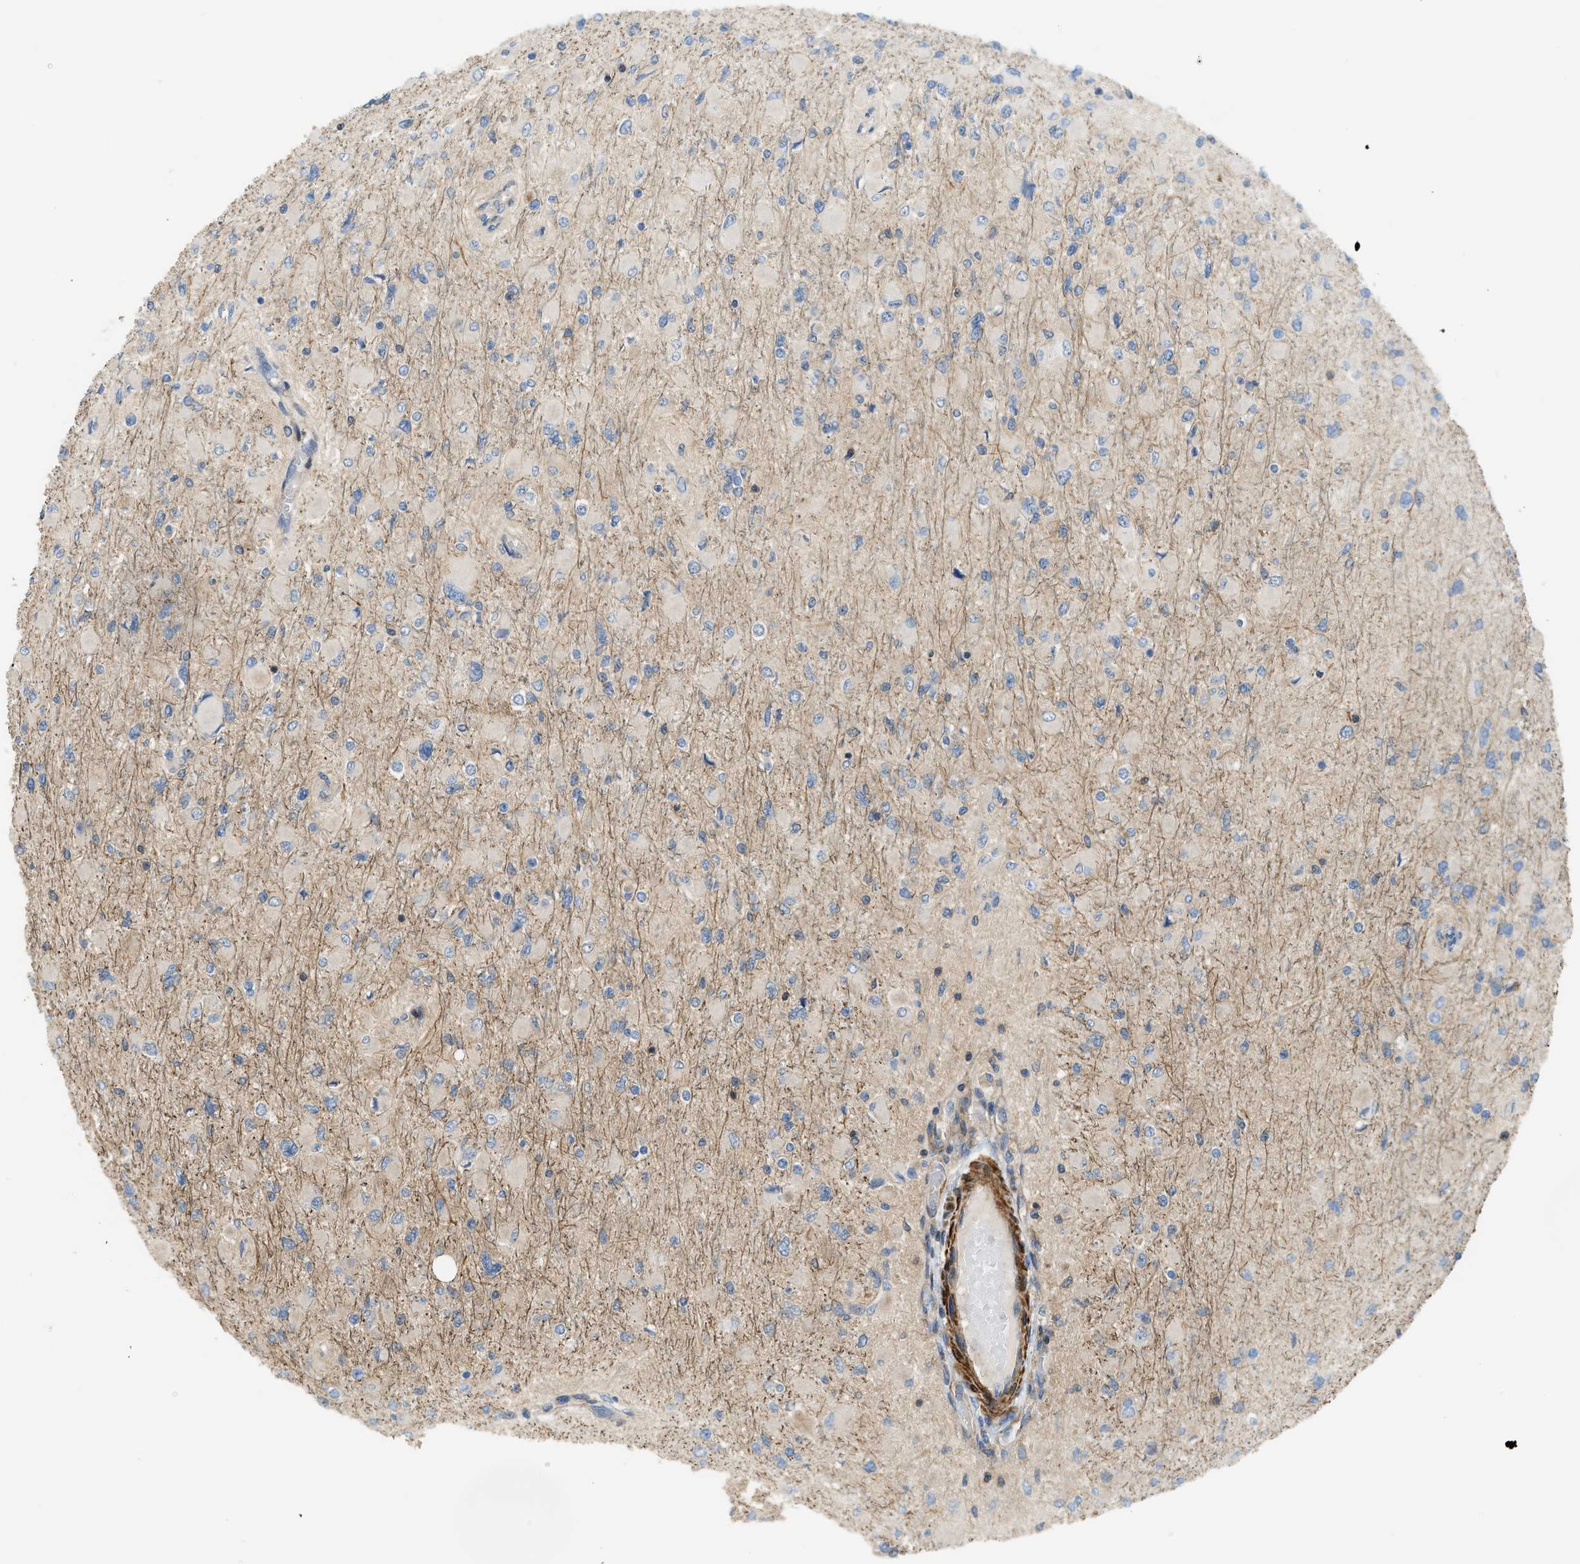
{"staining": {"intensity": "negative", "quantity": "none", "location": "none"}, "tissue": "glioma", "cell_type": "Tumor cells", "image_type": "cancer", "snomed": [{"axis": "morphology", "description": "Glioma, malignant, High grade"}, {"axis": "topography", "description": "Cerebral cortex"}], "caption": "The photomicrograph reveals no staining of tumor cells in high-grade glioma (malignant). (DAB (3,3'-diaminobenzidine) IHC, high magnification).", "gene": "BTN3A2", "patient": {"sex": "female", "age": 36}}